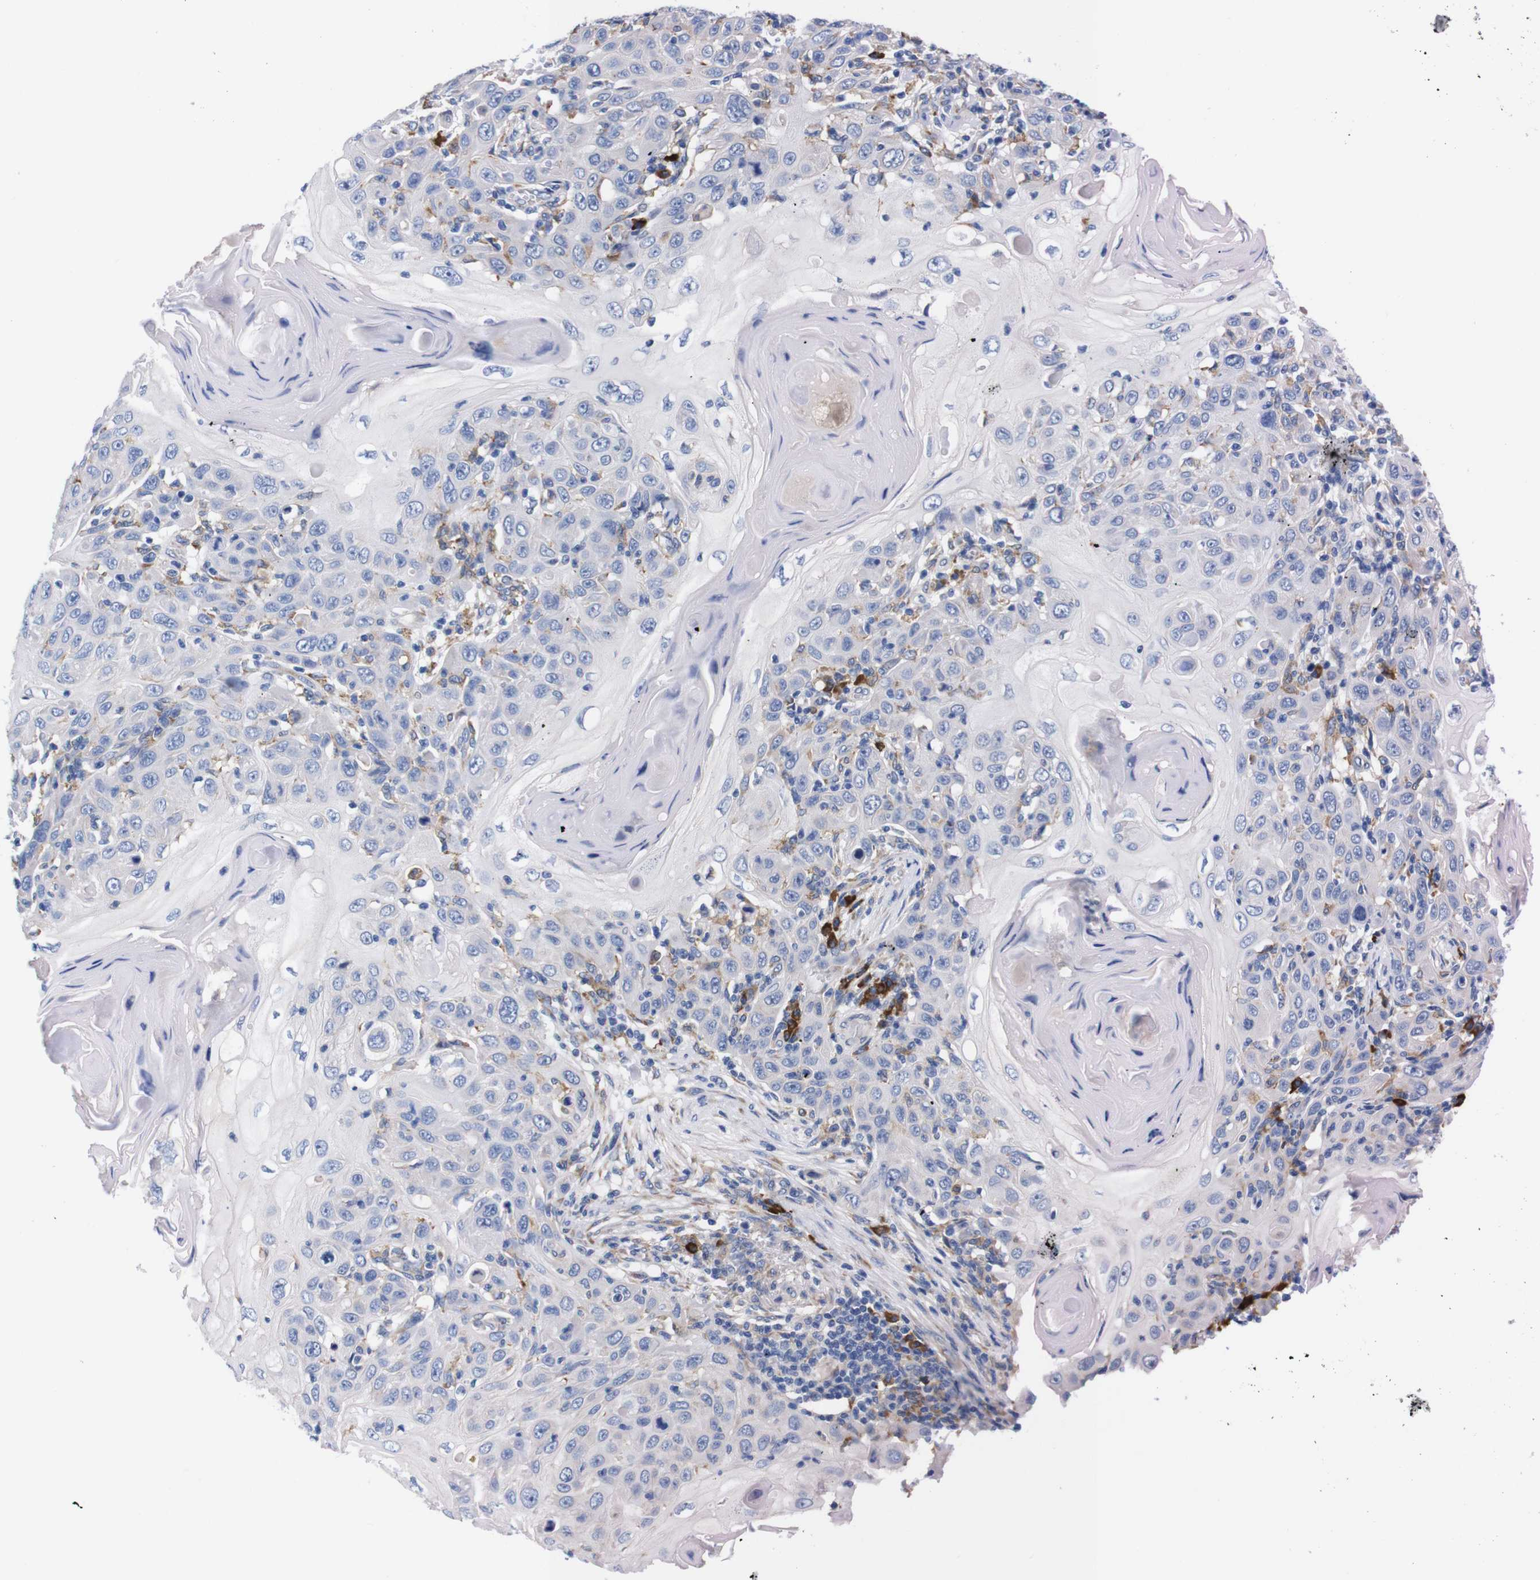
{"staining": {"intensity": "negative", "quantity": "none", "location": "none"}, "tissue": "skin cancer", "cell_type": "Tumor cells", "image_type": "cancer", "snomed": [{"axis": "morphology", "description": "Squamous cell carcinoma, NOS"}, {"axis": "topography", "description": "Skin"}], "caption": "This is an immunohistochemistry micrograph of human skin cancer. There is no staining in tumor cells.", "gene": "NEBL", "patient": {"sex": "female", "age": 88}}